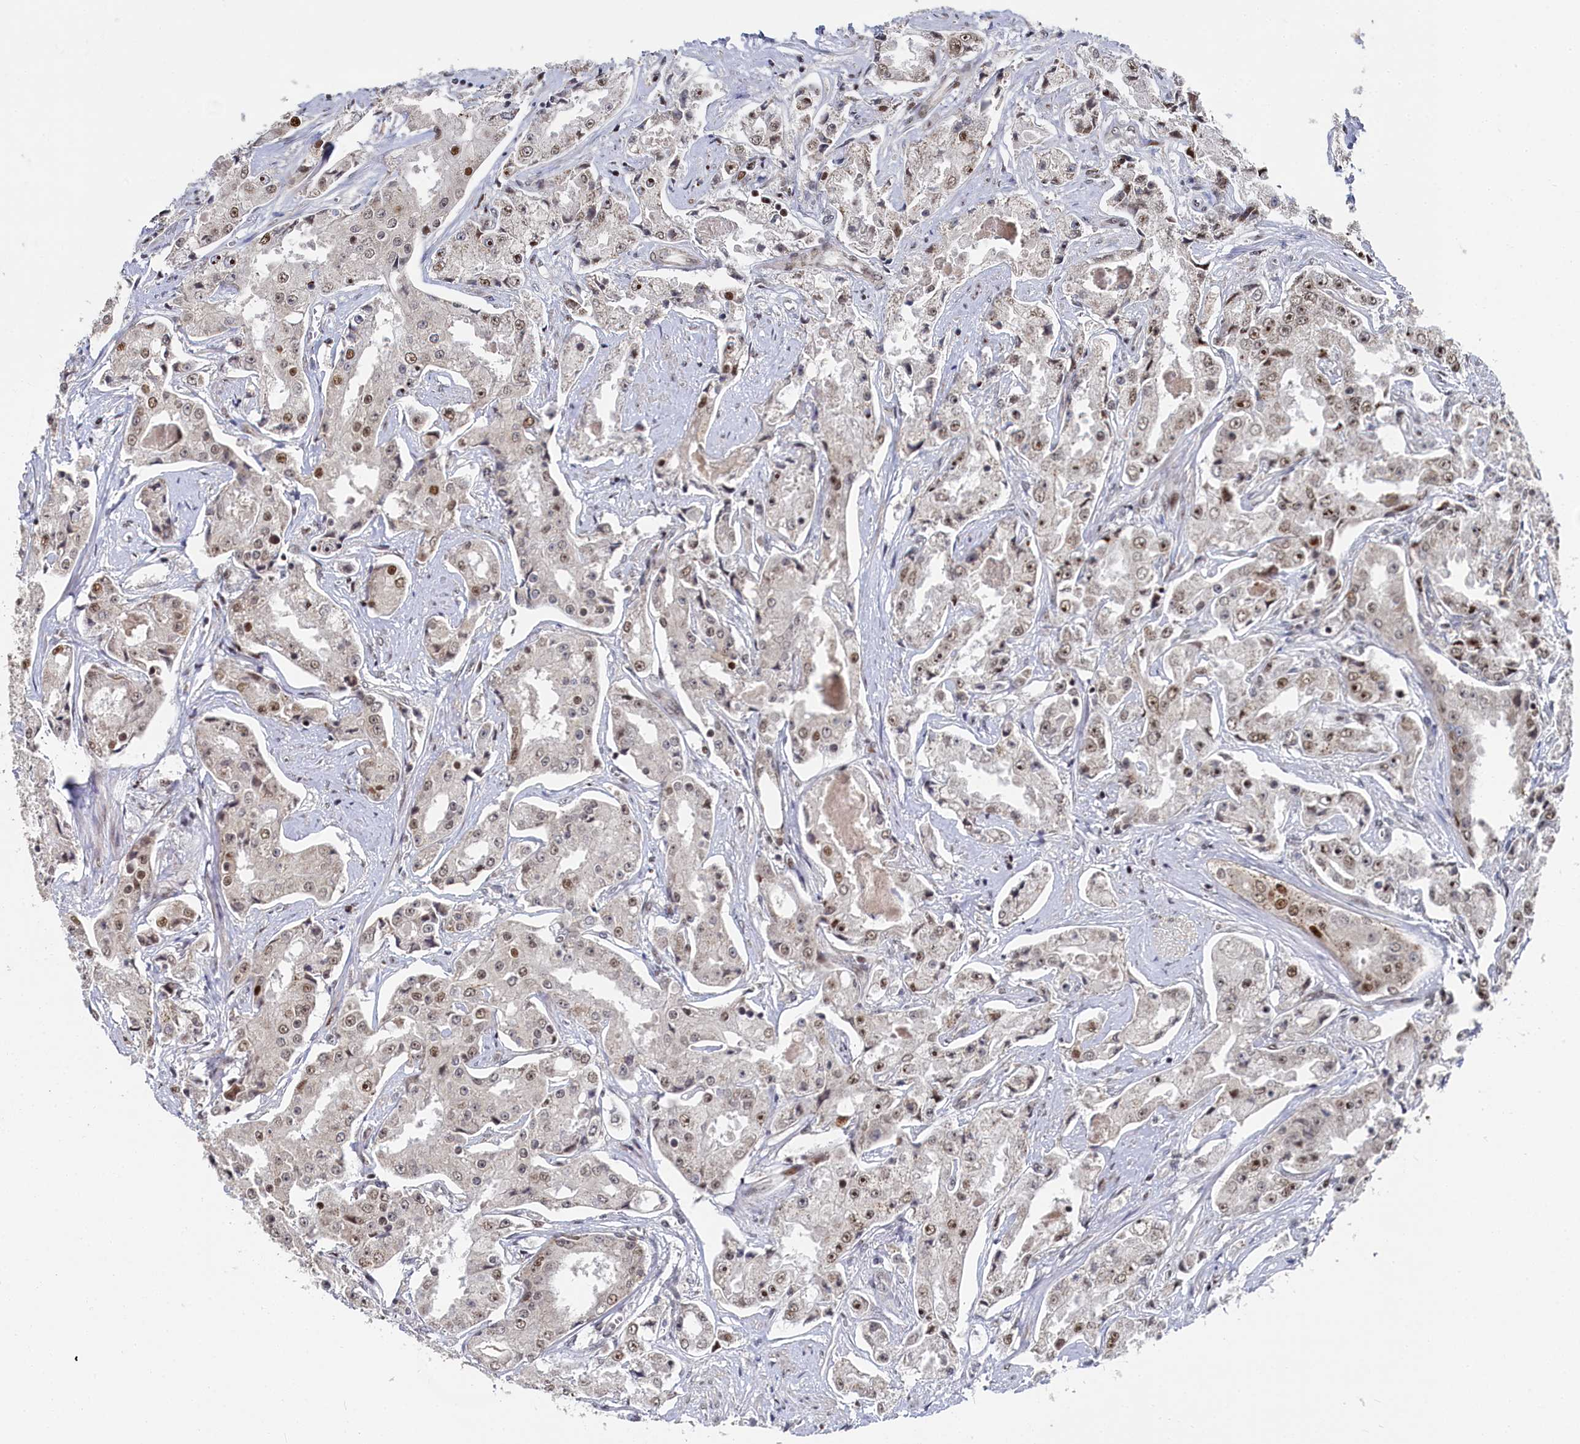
{"staining": {"intensity": "moderate", "quantity": "<25%", "location": "nuclear"}, "tissue": "prostate cancer", "cell_type": "Tumor cells", "image_type": "cancer", "snomed": [{"axis": "morphology", "description": "Adenocarcinoma, High grade"}, {"axis": "topography", "description": "Prostate"}], "caption": "High-grade adenocarcinoma (prostate) stained with DAB (3,3'-diaminobenzidine) immunohistochemistry demonstrates low levels of moderate nuclear positivity in approximately <25% of tumor cells. (brown staining indicates protein expression, while blue staining denotes nuclei).", "gene": "BUB3", "patient": {"sex": "male", "age": 73}}